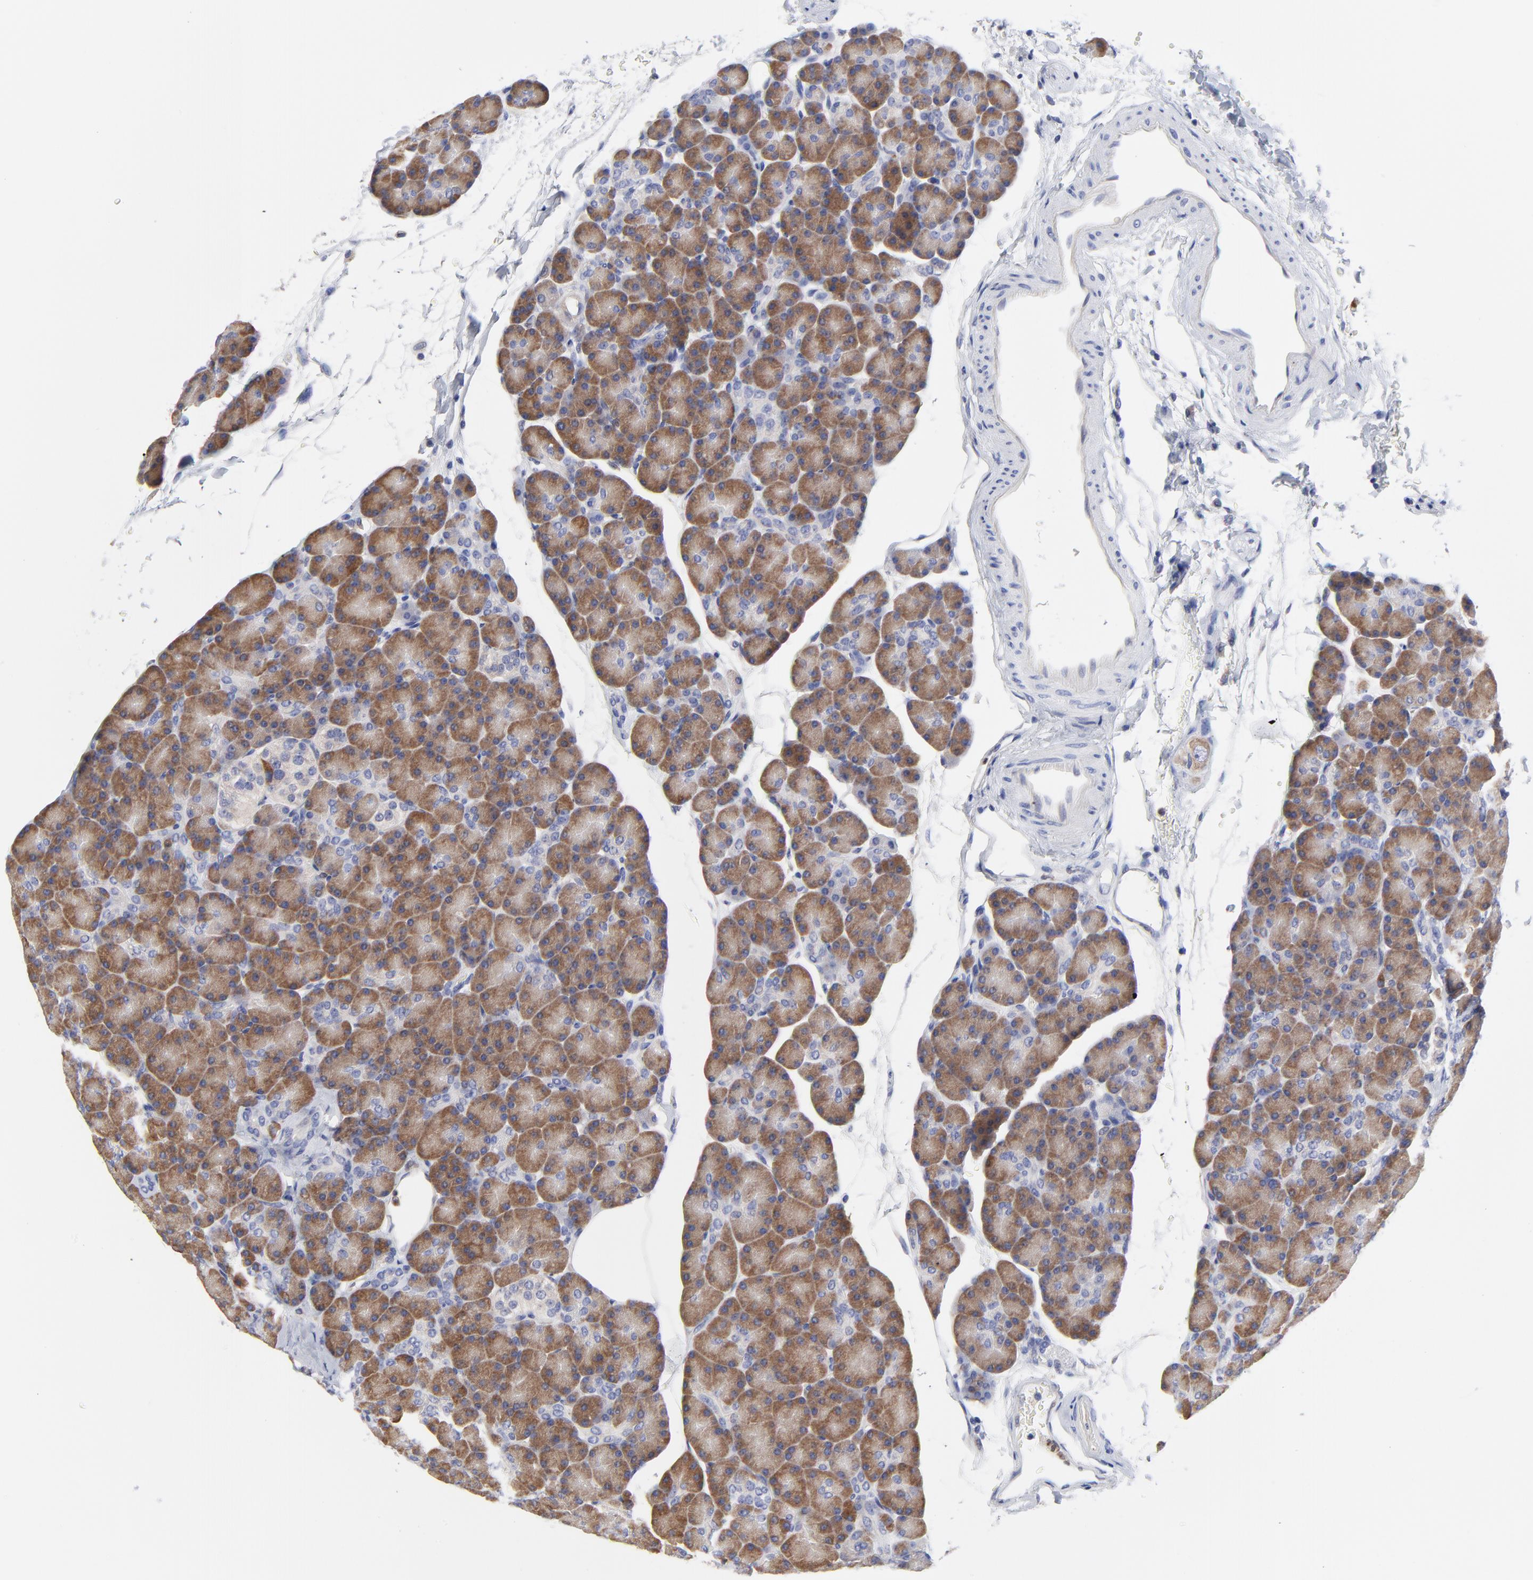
{"staining": {"intensity": "moderate", "quantity": ">75%", "location": "cytoplasmic/membranous"}, "tissue": "pancreas", "cell_type": "Exocrine glandular cells", "image_type": "normal", "snomed": [{"axis": "morphology", "description": "Normal tissue, NOS"}, {"axis": "topography", "description": "Pancreas"}], "caption": "Exocrine glandular cells reveal medium levels of moderate cytoplasmic/membranous staining in approximately >75% of cells in benign human pancreas.", "gene": "MOSPD2", "patient": {"sex": "female", "age": 43}}